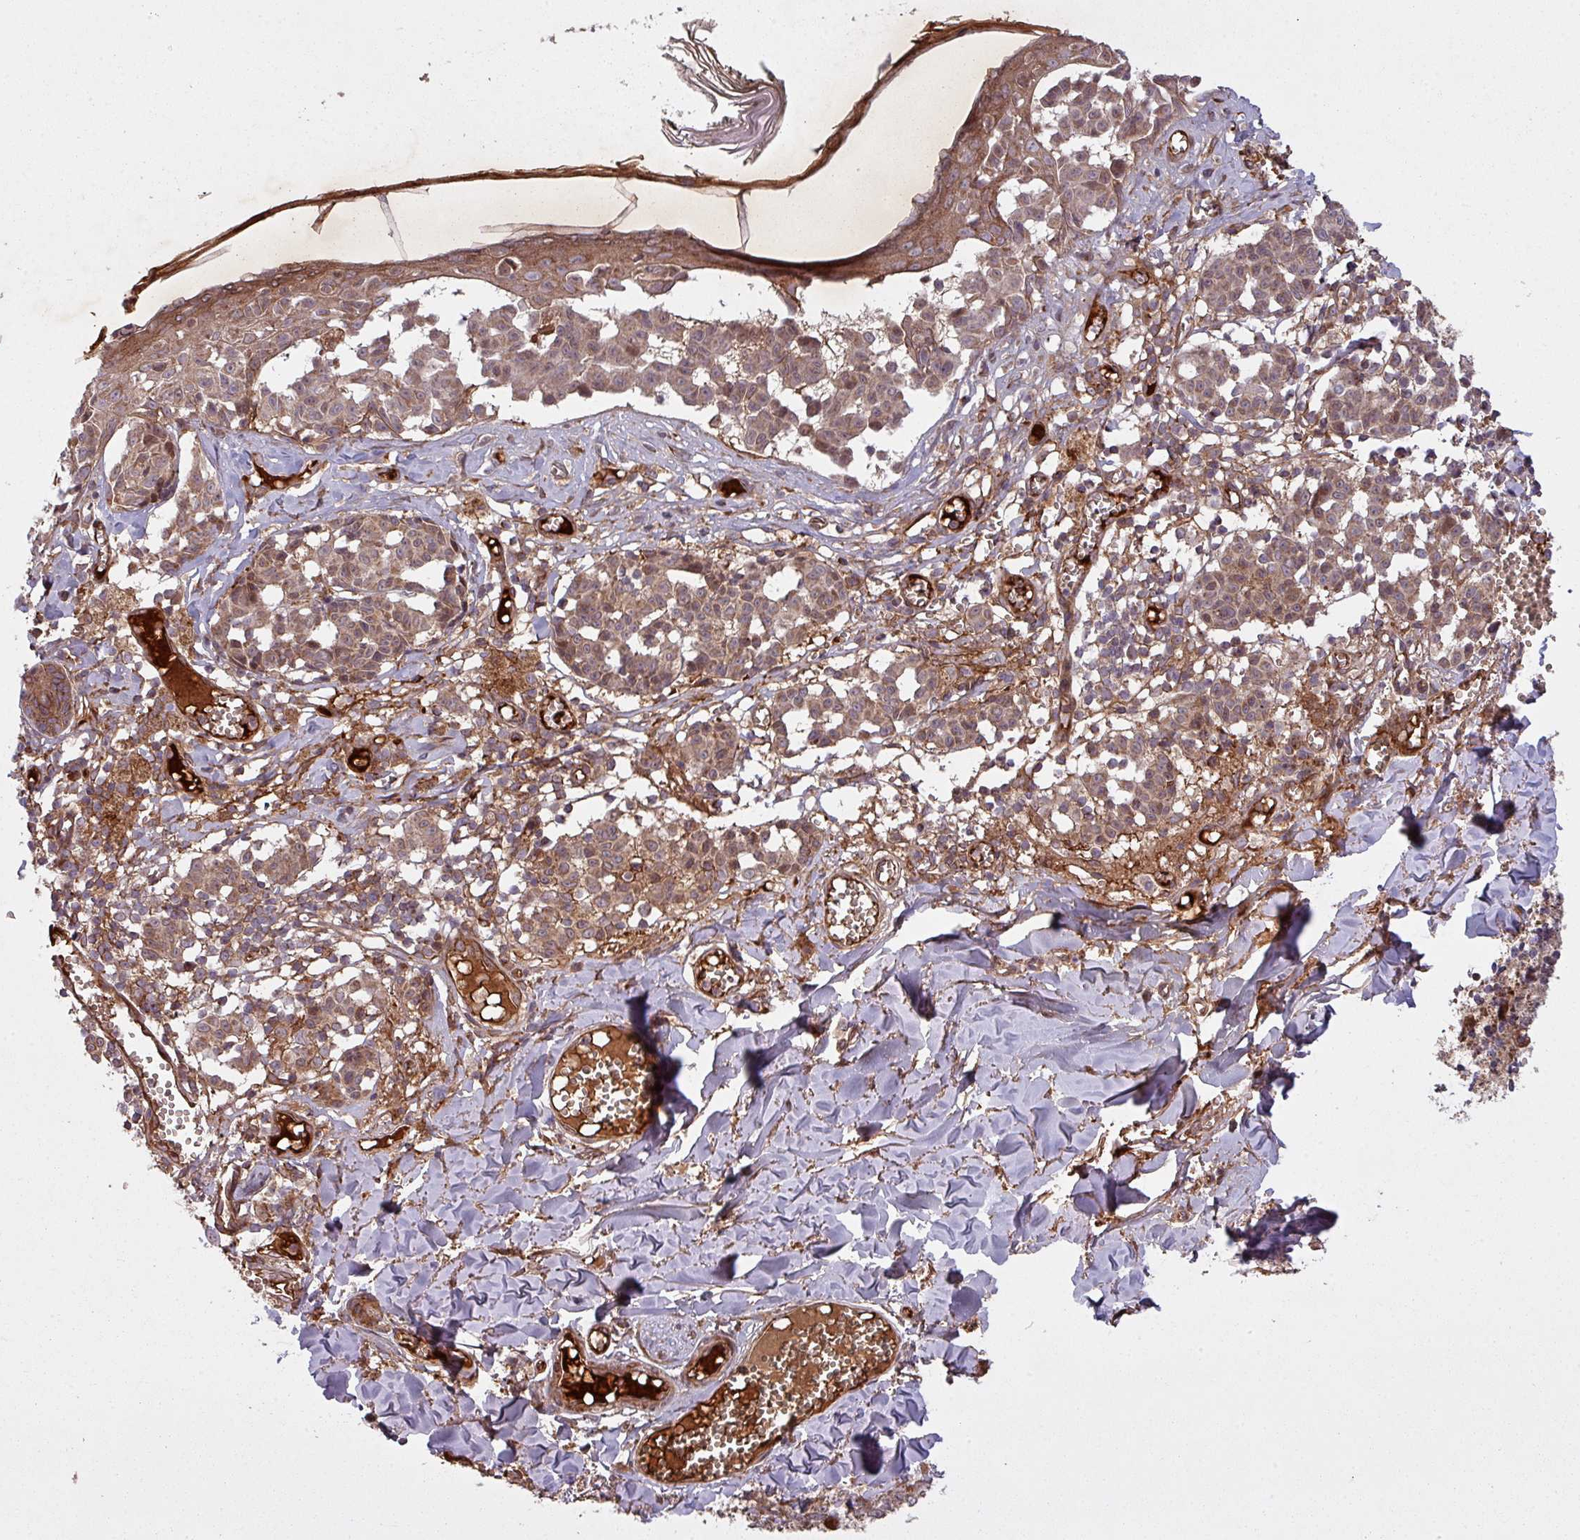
{"staining": {"intensity": "moderate", "quantity": ">75%", "location": "cytoplasmic/membranous"}, "tissue": "melanoma", "cell_type": "Tumor cells", "image_type": "cancer", "snomed": [{"axis": "morphology", "description": "Malignant melanoma, NOS"}, {"axis": "topography", "description": "Skin"}], "caption": "Approximately >75% of tumor cells in human malignant melanoma demonstrate moderate cytoplasmic/membranous protein staining as visualized by brown immunohistochemical staining.", "gene": "SNRNP25", "patient": {"sex": "female", "age": 43}}